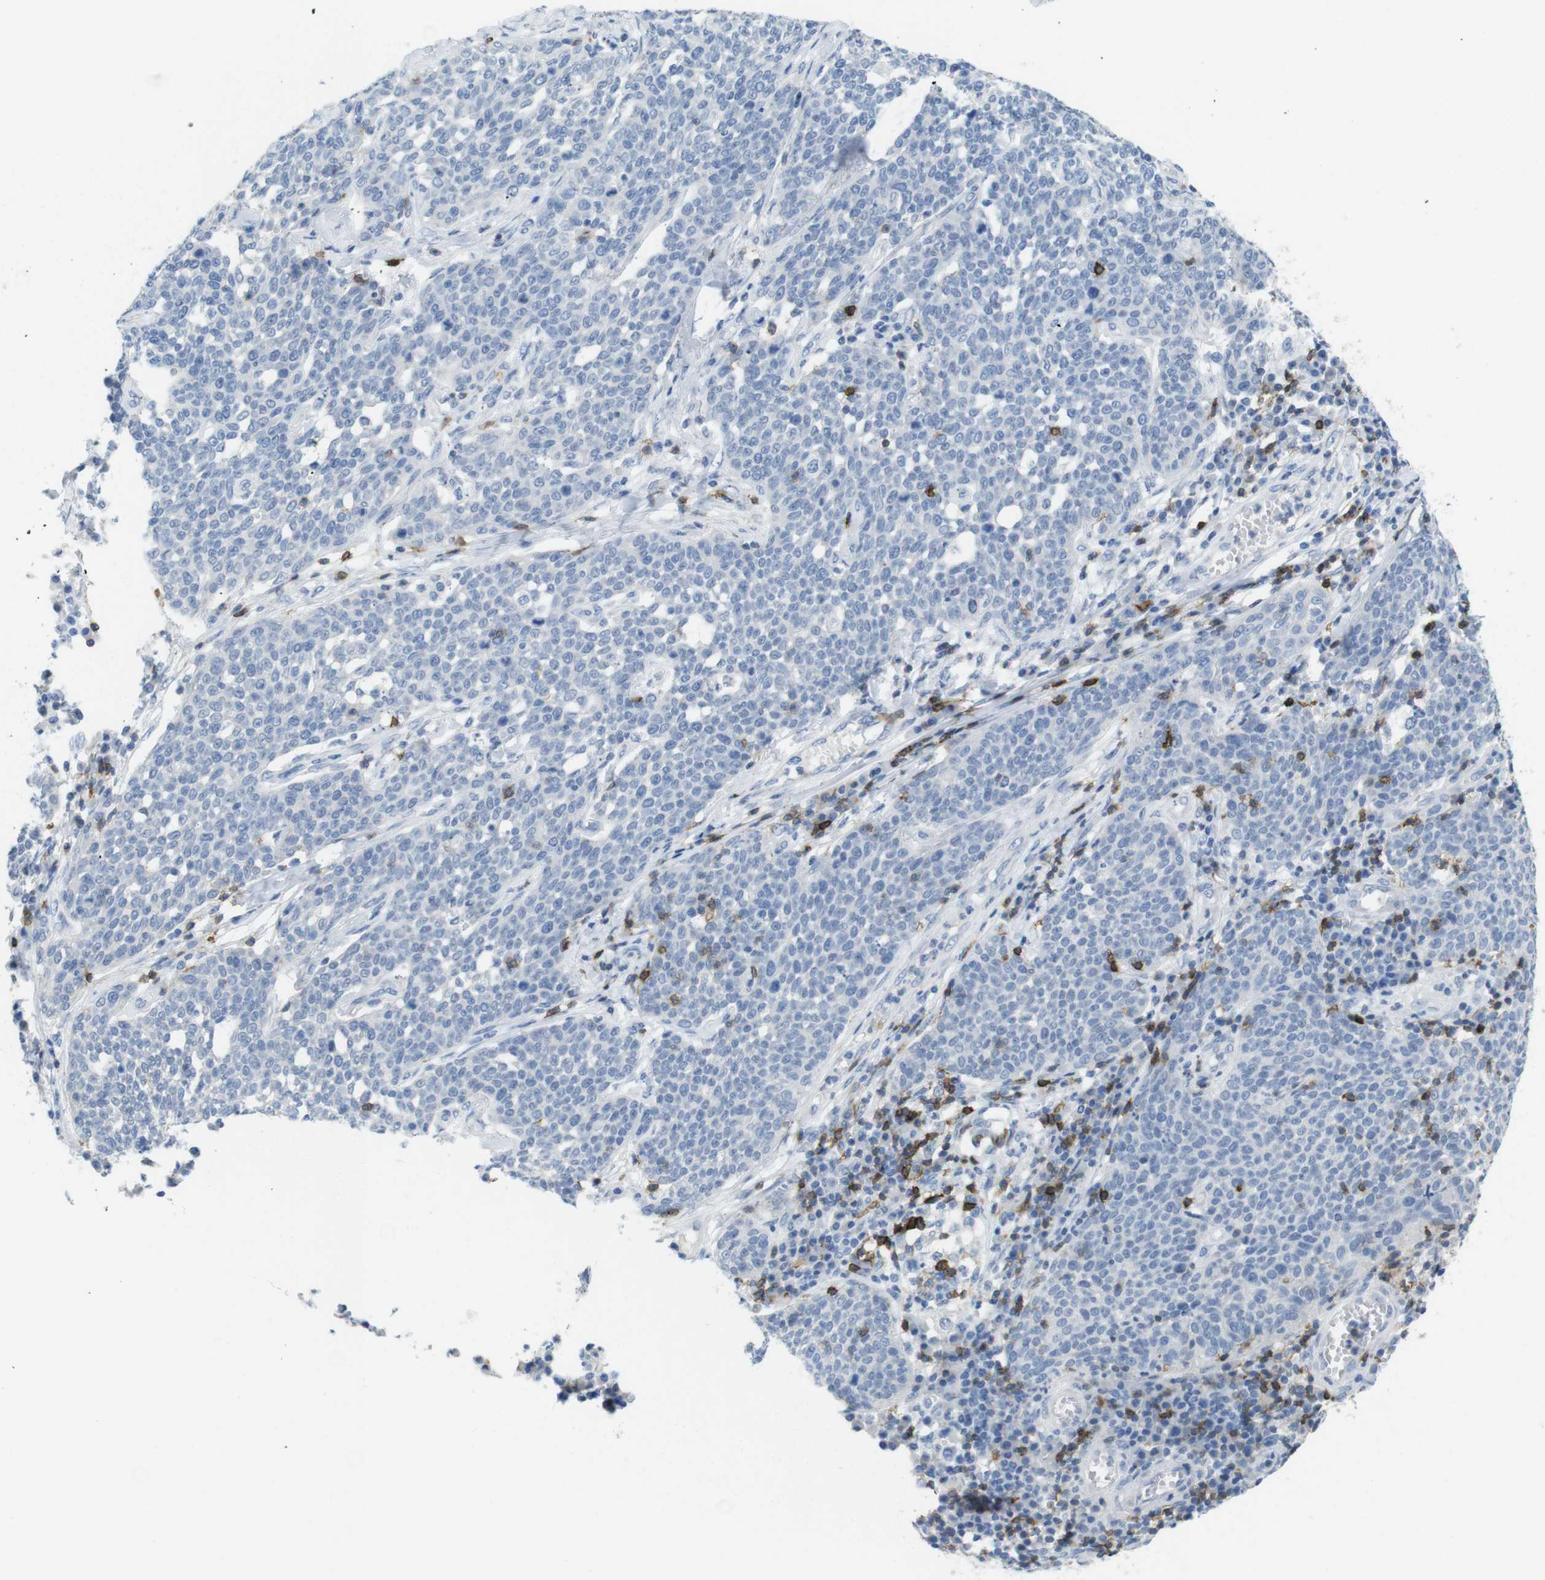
{"staining": {"intensity": "negative", "quantity": "none", "location": "none"}, "tissue": "cervical cancer", "cell_type": "Tumor cells", "image_type": "cancer", "snomed": [{"axis": "morphology", "description": "Squamous cell carcinoma, NOS"}, {"axis": "topography", "description": "Cervix"}], "caption": "There is no significant staining in tumor cells of cervical cancer. Brightfield microscopy of immunohistochemistry (IHC) stained with DAB (3,3'-diaminobenzidine) (brown) and hematoxylin (blue), captured at high magnification.", "gene": "CD5", "patient": {"sex": "female", "age": 34}}